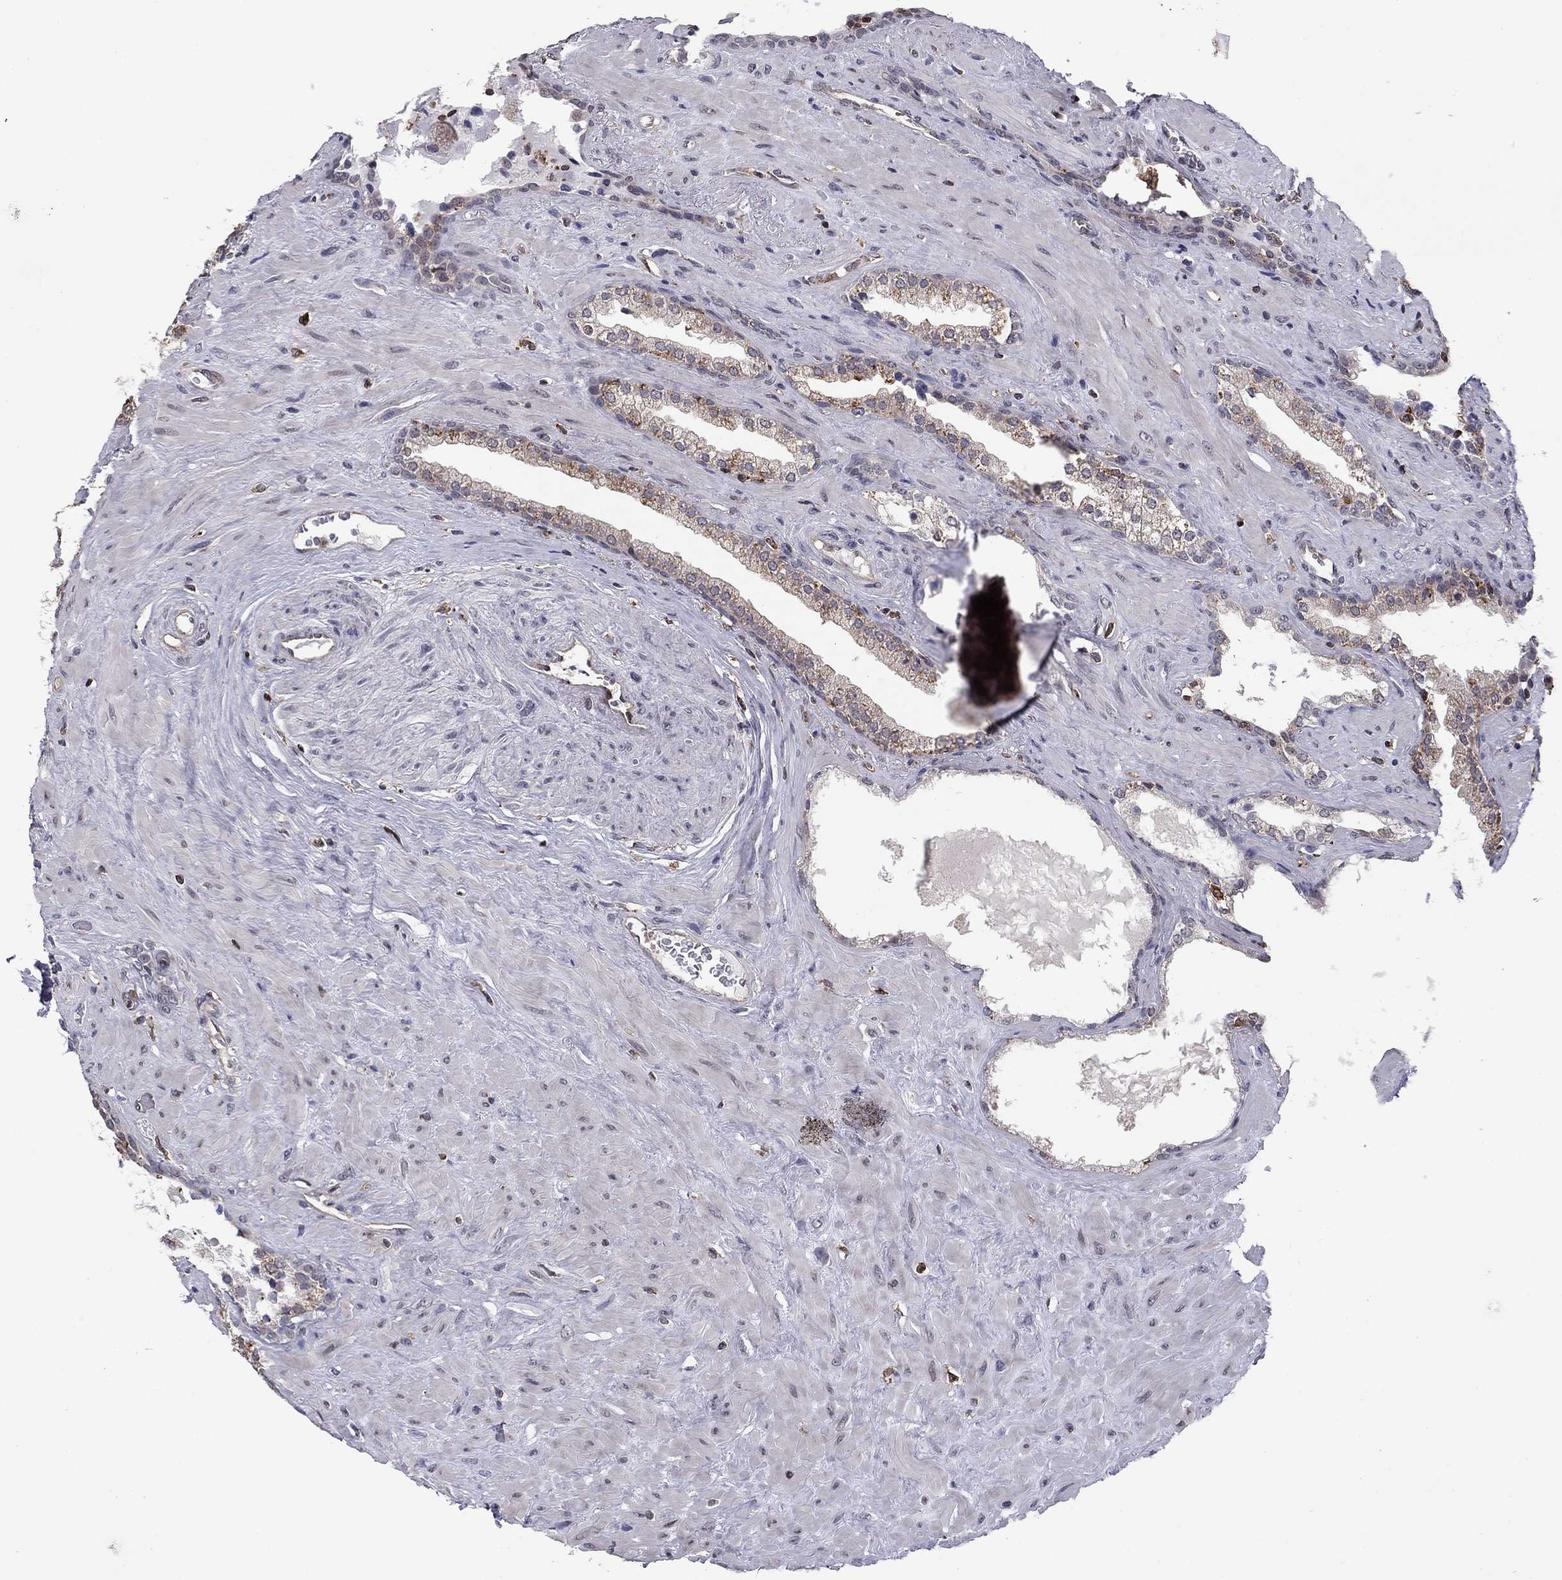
{"staining": {"intensity": "negative", "quantity": "none", "location": "none"}, "tissue": "prostate", "cell_type": "Glandular cells", "image_type": "normal", "snomed": [{"axis": "morphology", "description": "Normal tissue, NOS"}, {"axis": "topography", "description": "Prostate"}], "caption": "Immunohistochemistry (IHC) micrograph of unremarkable prostate stained for a protein (brown), which reveals no staining in glandular cells. (DAB IHC with hematoxylin counter stain).", "gene": "PLCB2", "patient": {"sex": "male", "age": 63}}